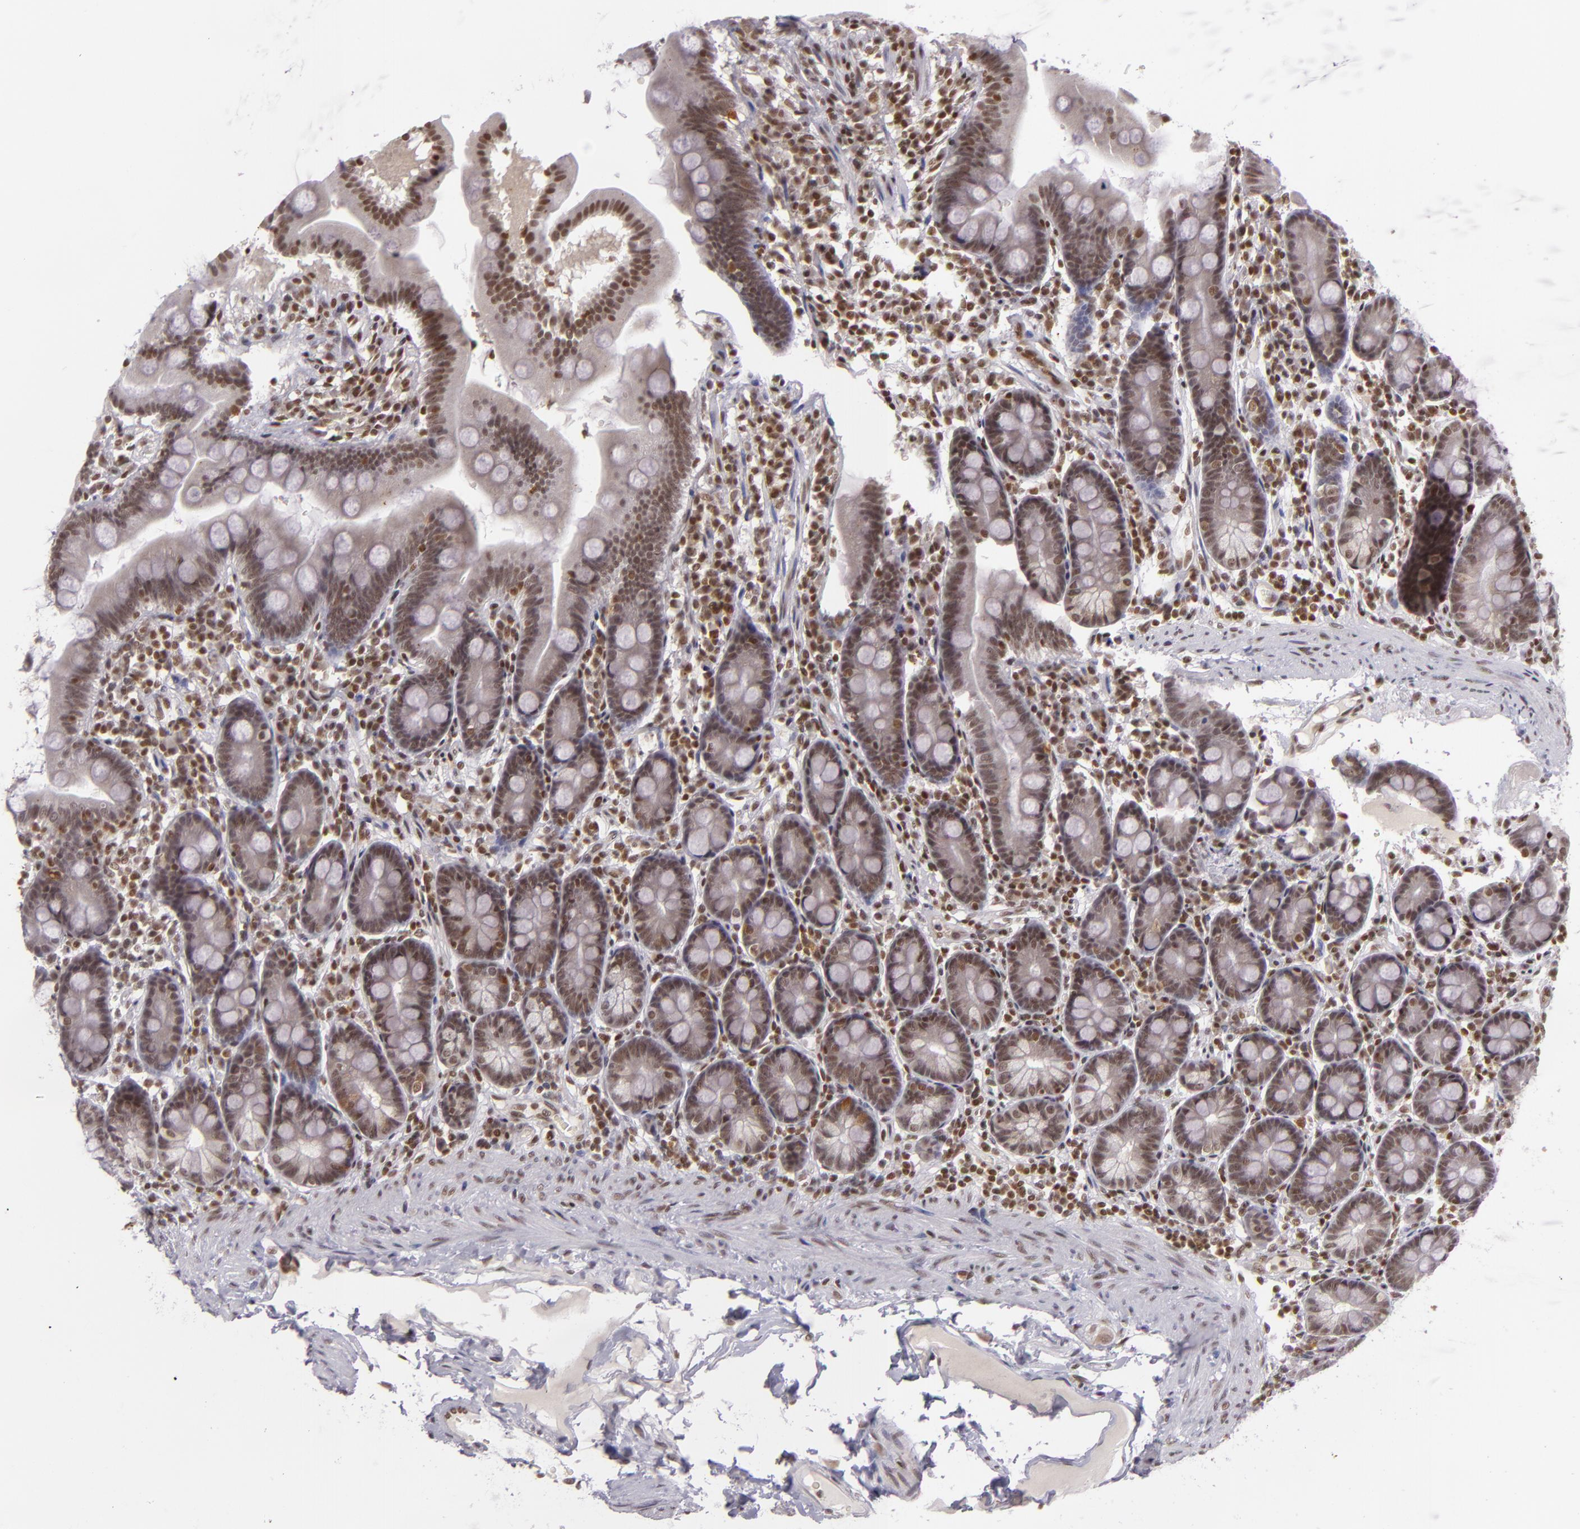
{"staining": {"intensity": "moderate", "quantity": ">75%", "location": "nuclear"}, "tissue": "duodenum", "cell_type": "Glandular cells", "image_type": "normal", "snomed": [{"axis": "morphology", "description": "Normal tissue, NOS"}, {"axis": "topography", "description": "Duodenum"}], "caption": "Immunohistochemistry (IHC) staining of normal duodenum, which shows medium levels of moderate nuclear expression in about >75% of glandular cells indicating moderate nuclear protein positivity. The staining was performed using DAB (3,3'-diaminobenzidine) (brown) for protein detection and nuclei were counterstained in hematoxylin (blue).", "gene": "ZFX", "patient": {"sex": "male", "age": 50}}